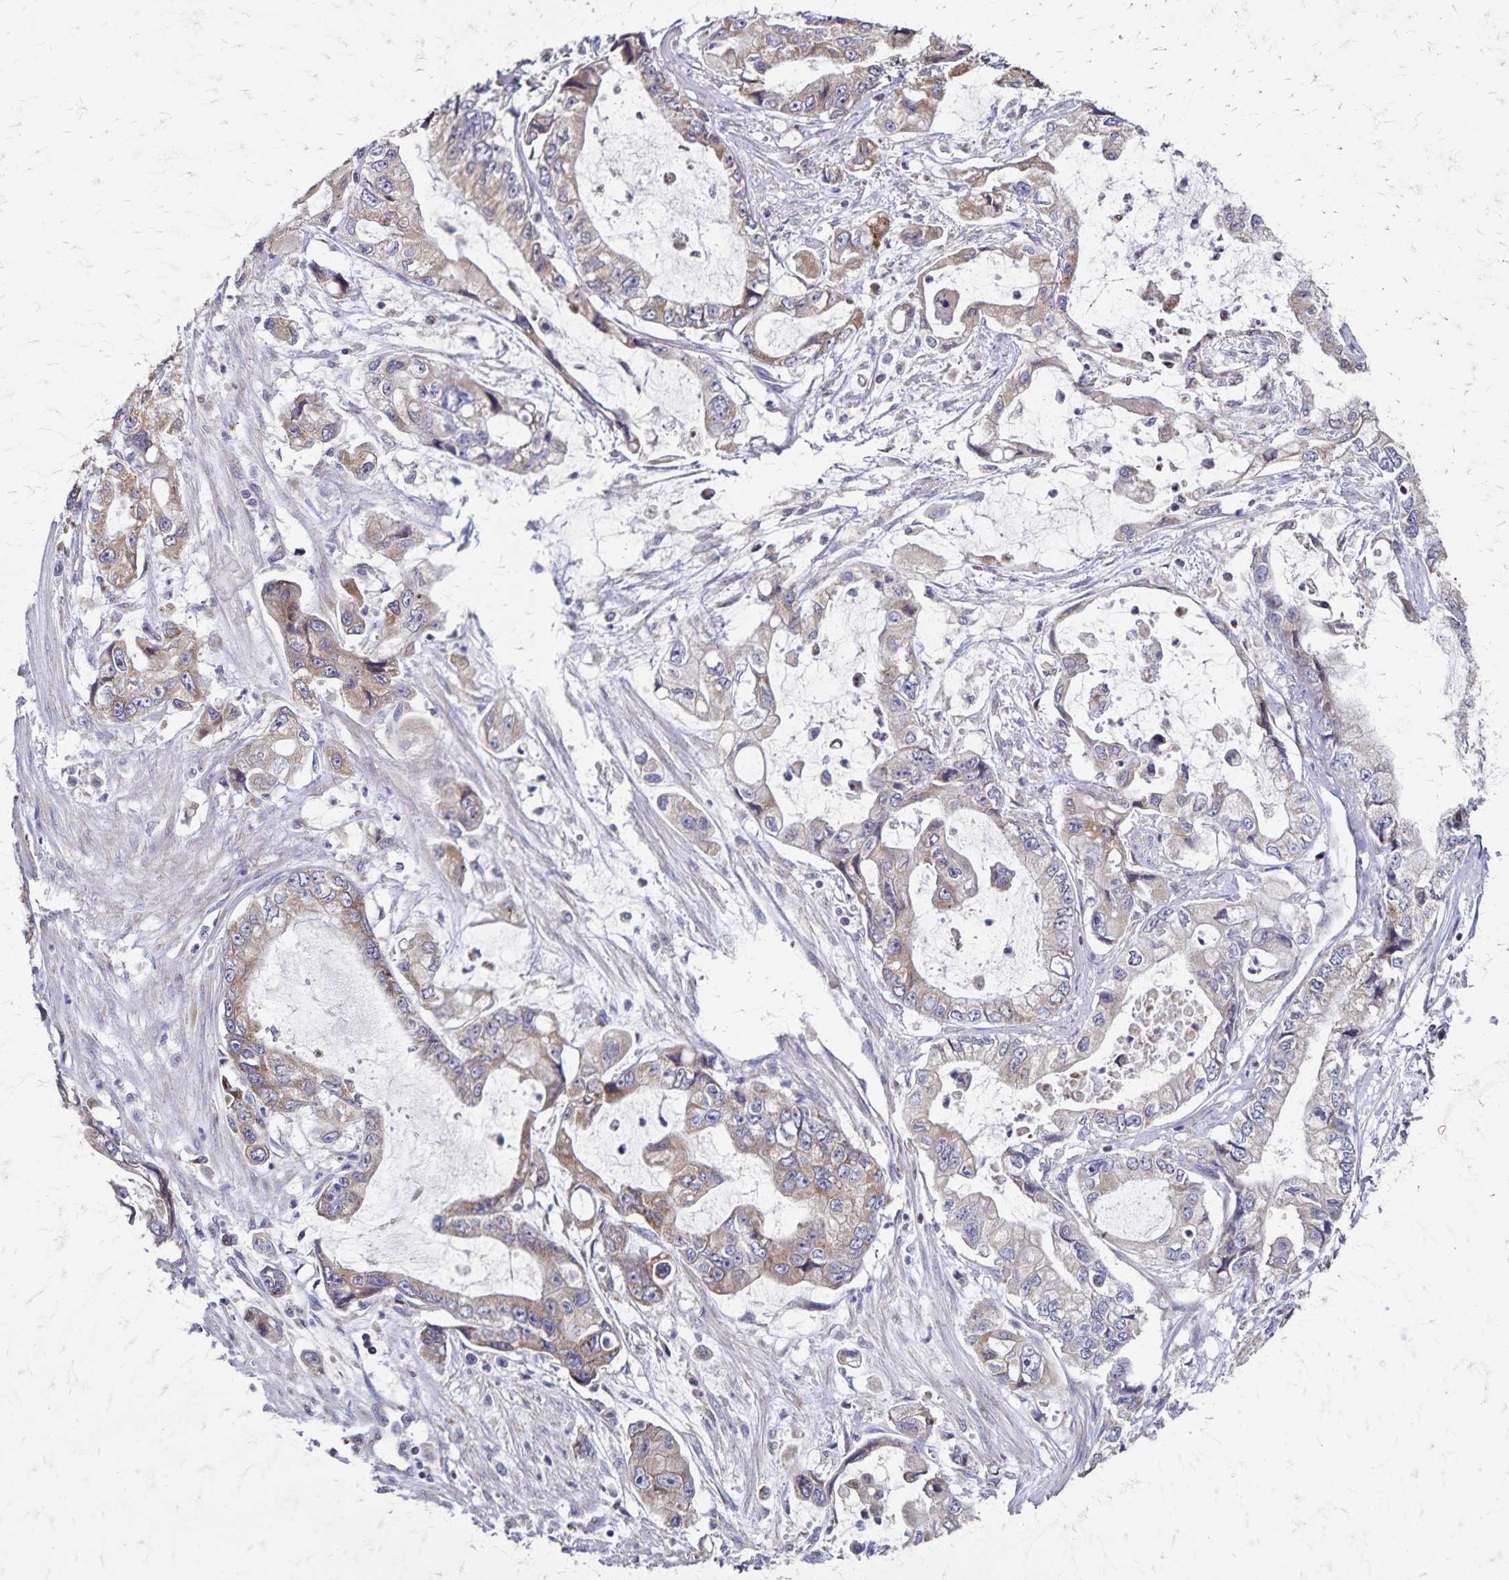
{"staining": {"intensity": "moderate", "quantity": "25%-75%", "location": "cytoplasmic/membranous"}, "tissue": "stomach cancer", "cell_type": "Tumor cells", "image_type": "cancer", "snomed": [{"axis": "morphology", "description": "Adenocarcinoma, NOS"}, {"axis": "topography", "description": "Pancreas"}, {"axis": "topography", "description": "Stomach, upper"}, {"axis": "topography", "description": "Stomach"}], "caption": "Stomach adenocarcinoma stained for a protein (brown) displays moderate cytoplasmic/membranous positive staining in about 25%-75% of tumor cells.", "gene": "NFS1", "patient": {"sex": "male", "age": 77}}